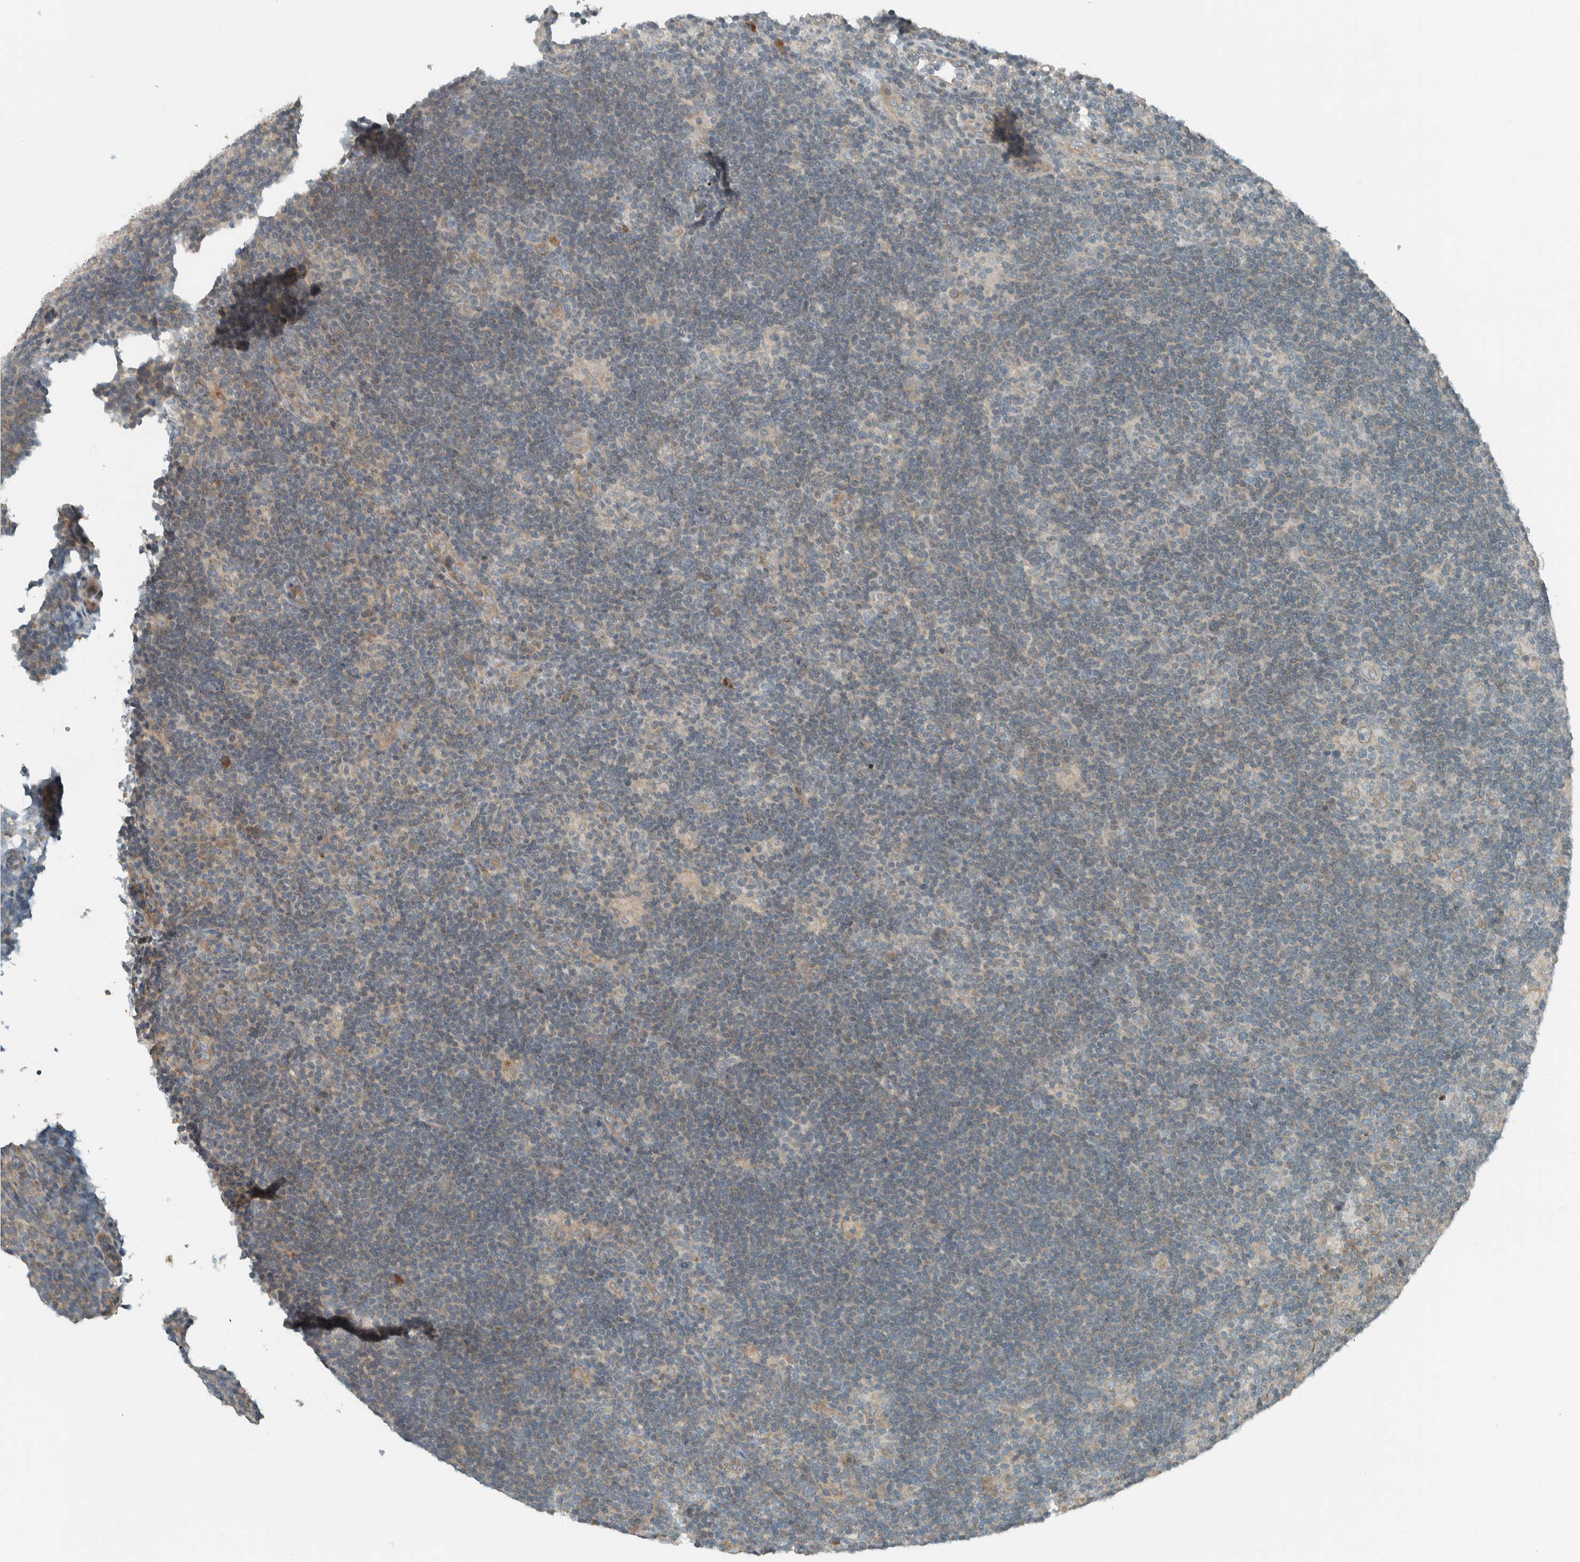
{"staining": {"intensity": "weak", "quantity": "25%-75%", "location": "cytoplasmic/membranous"}, "tissue": "lymphoma", "cell_type": "Tumor cells", "image_type": "cancer", "snomed": [{"axis": "morphology", "description": "Hodgkin's disease, NOS"}, {"axis": "topography", "description": "Lymph node"}], "caption": "Tumor cells display low levels of weak cytoplasmic/membranous expression in about 25%-75% of cells in lymphoma. The staining was performed using DAB (3,3'-diaminobenzidine), with brown indicating positive protein expression. Nuclei are stained blue with hematoxylin.", "gene": "SEL1L", "patient": {"sex": "female", "age": 57}}